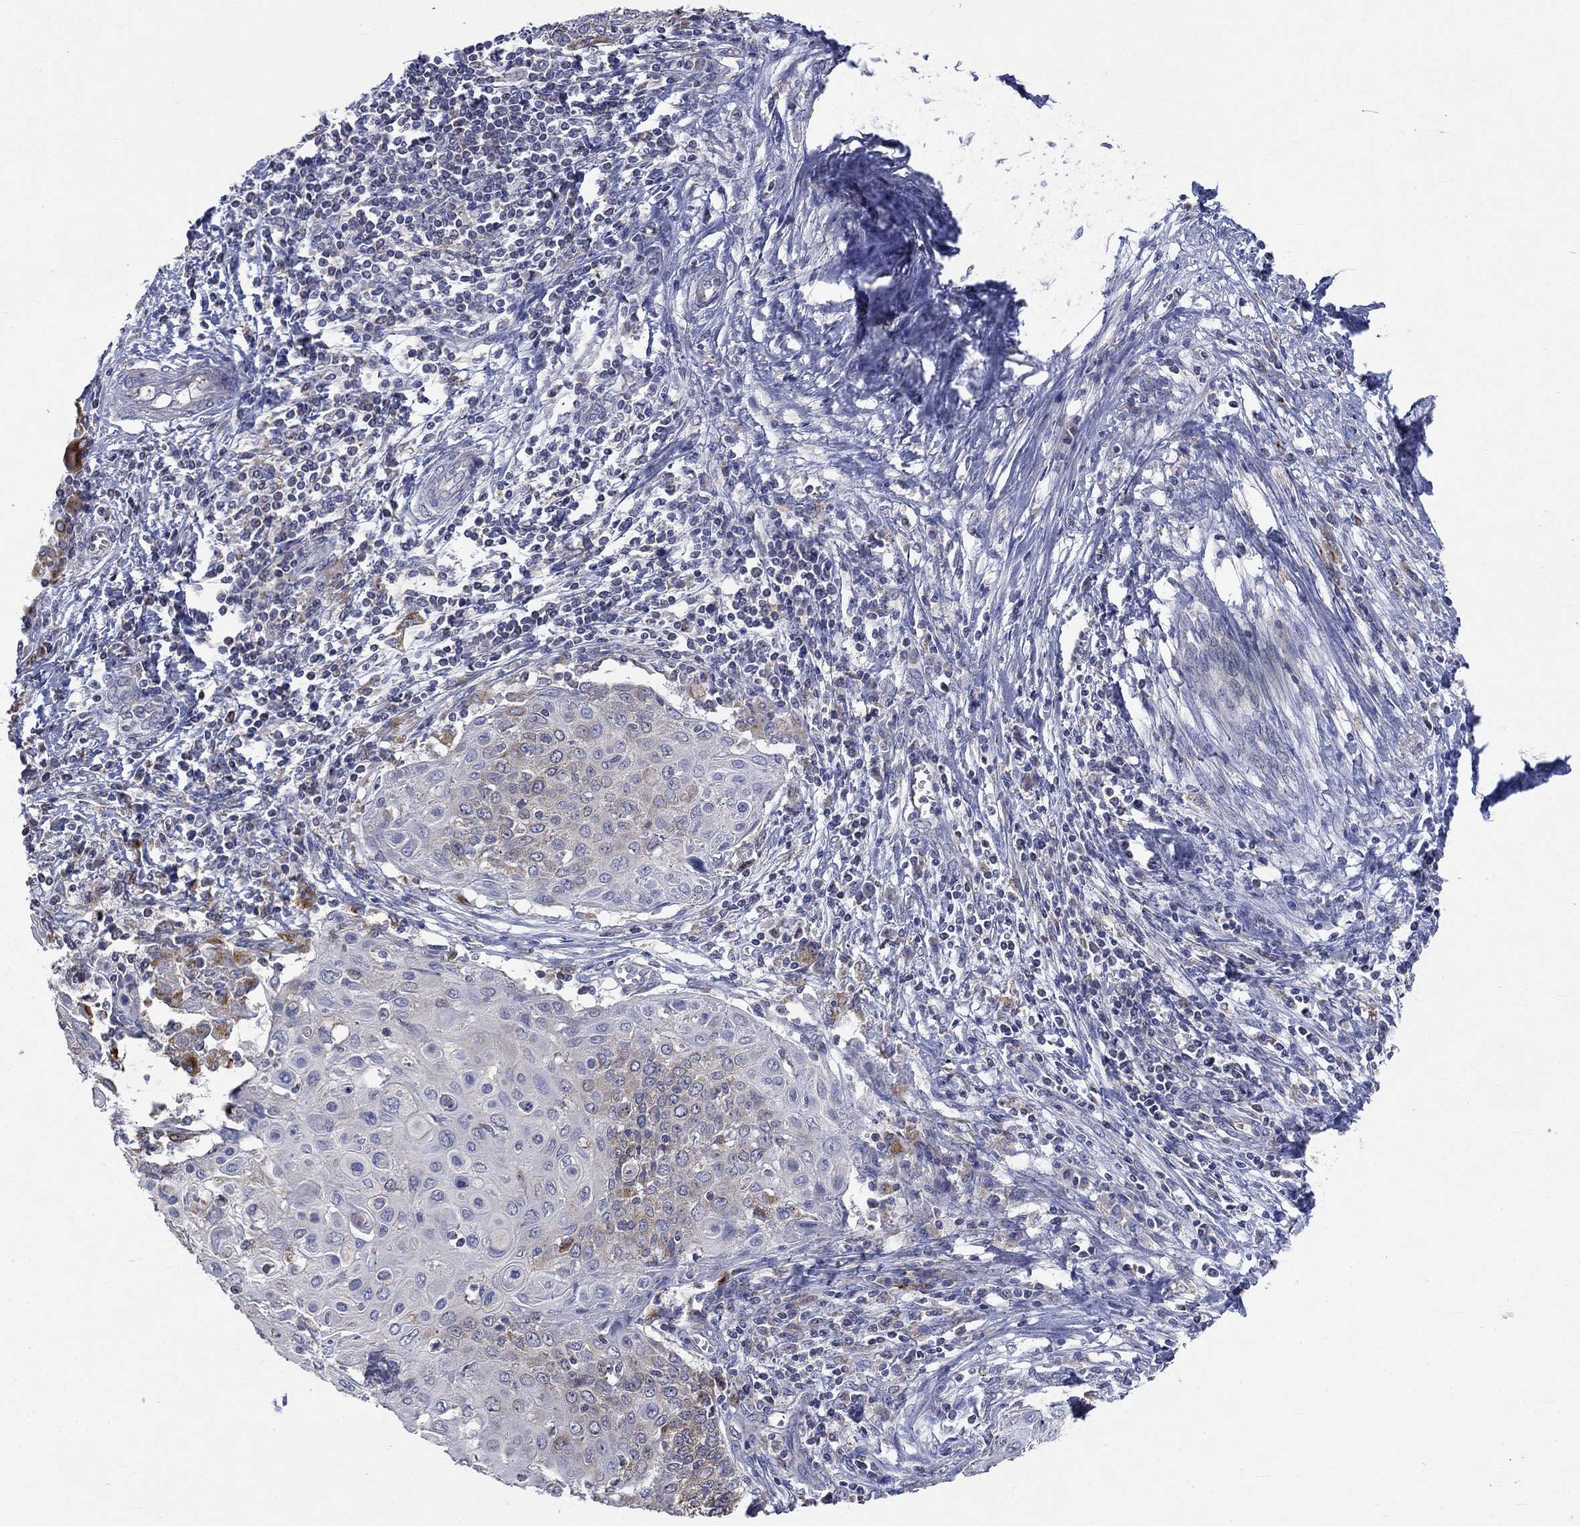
{"staining": {"intensity": "weak", "quantity": "<25%", "location": "cytoplasmic/membranous"}, "tissue": "cervical cancer", "cell_type": "Tumor cells", "image_type": "cancer", "snomed": [{"axis": "morphology", "description": "Squamous cell carcinoma, NOS"}, {"axis": "topography", "description": "Cervix"}], "caption": "The micrograph reveals no significant positivity in tumor cells of cervical cancer (squamous cell carcinoma).", "gene": "UGT8", "patient": {"sex": "female", "age": 39}}